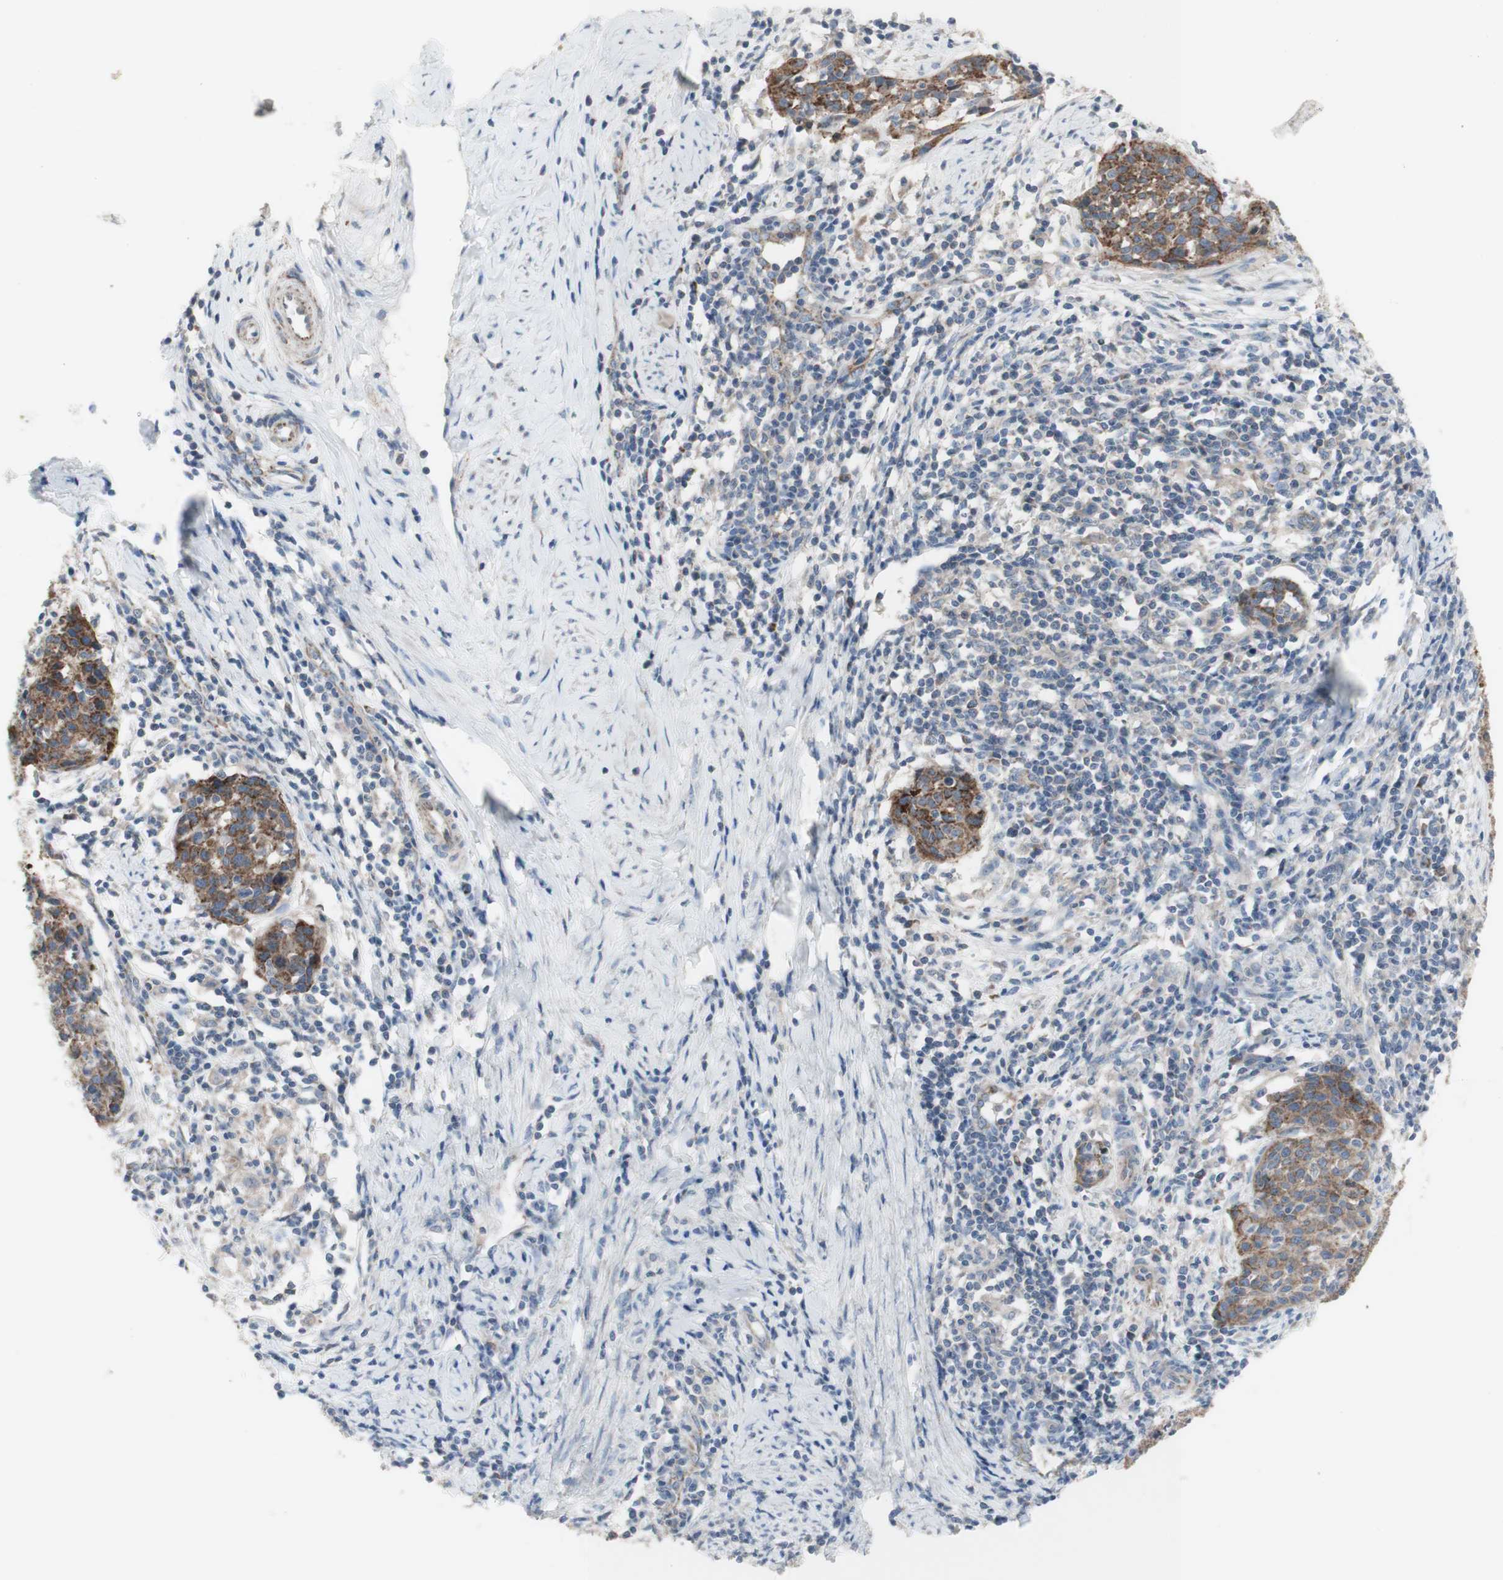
{"staining": {"intensity": "moderate", "quantity": "25%-75%", "location": "cytoplasmic/membranous"}, "tissue": "cervical cancer", "cell_type": "Tumor cells", "image_type": "cancer", "snomed": [{"axis": "morphology", "description": "Squamous cell carcinoma, NOS"}, {"axis": "topography", "description": "Cervix"}], "caption": "Tumor cells reveal moderate cytoplasmic/membranous expression in about 25%-75% of cells in cervical cancer (squamous cell carcinoma).", "gene": "C3orf52", "patient": {"sex": "female", "age": 38}}